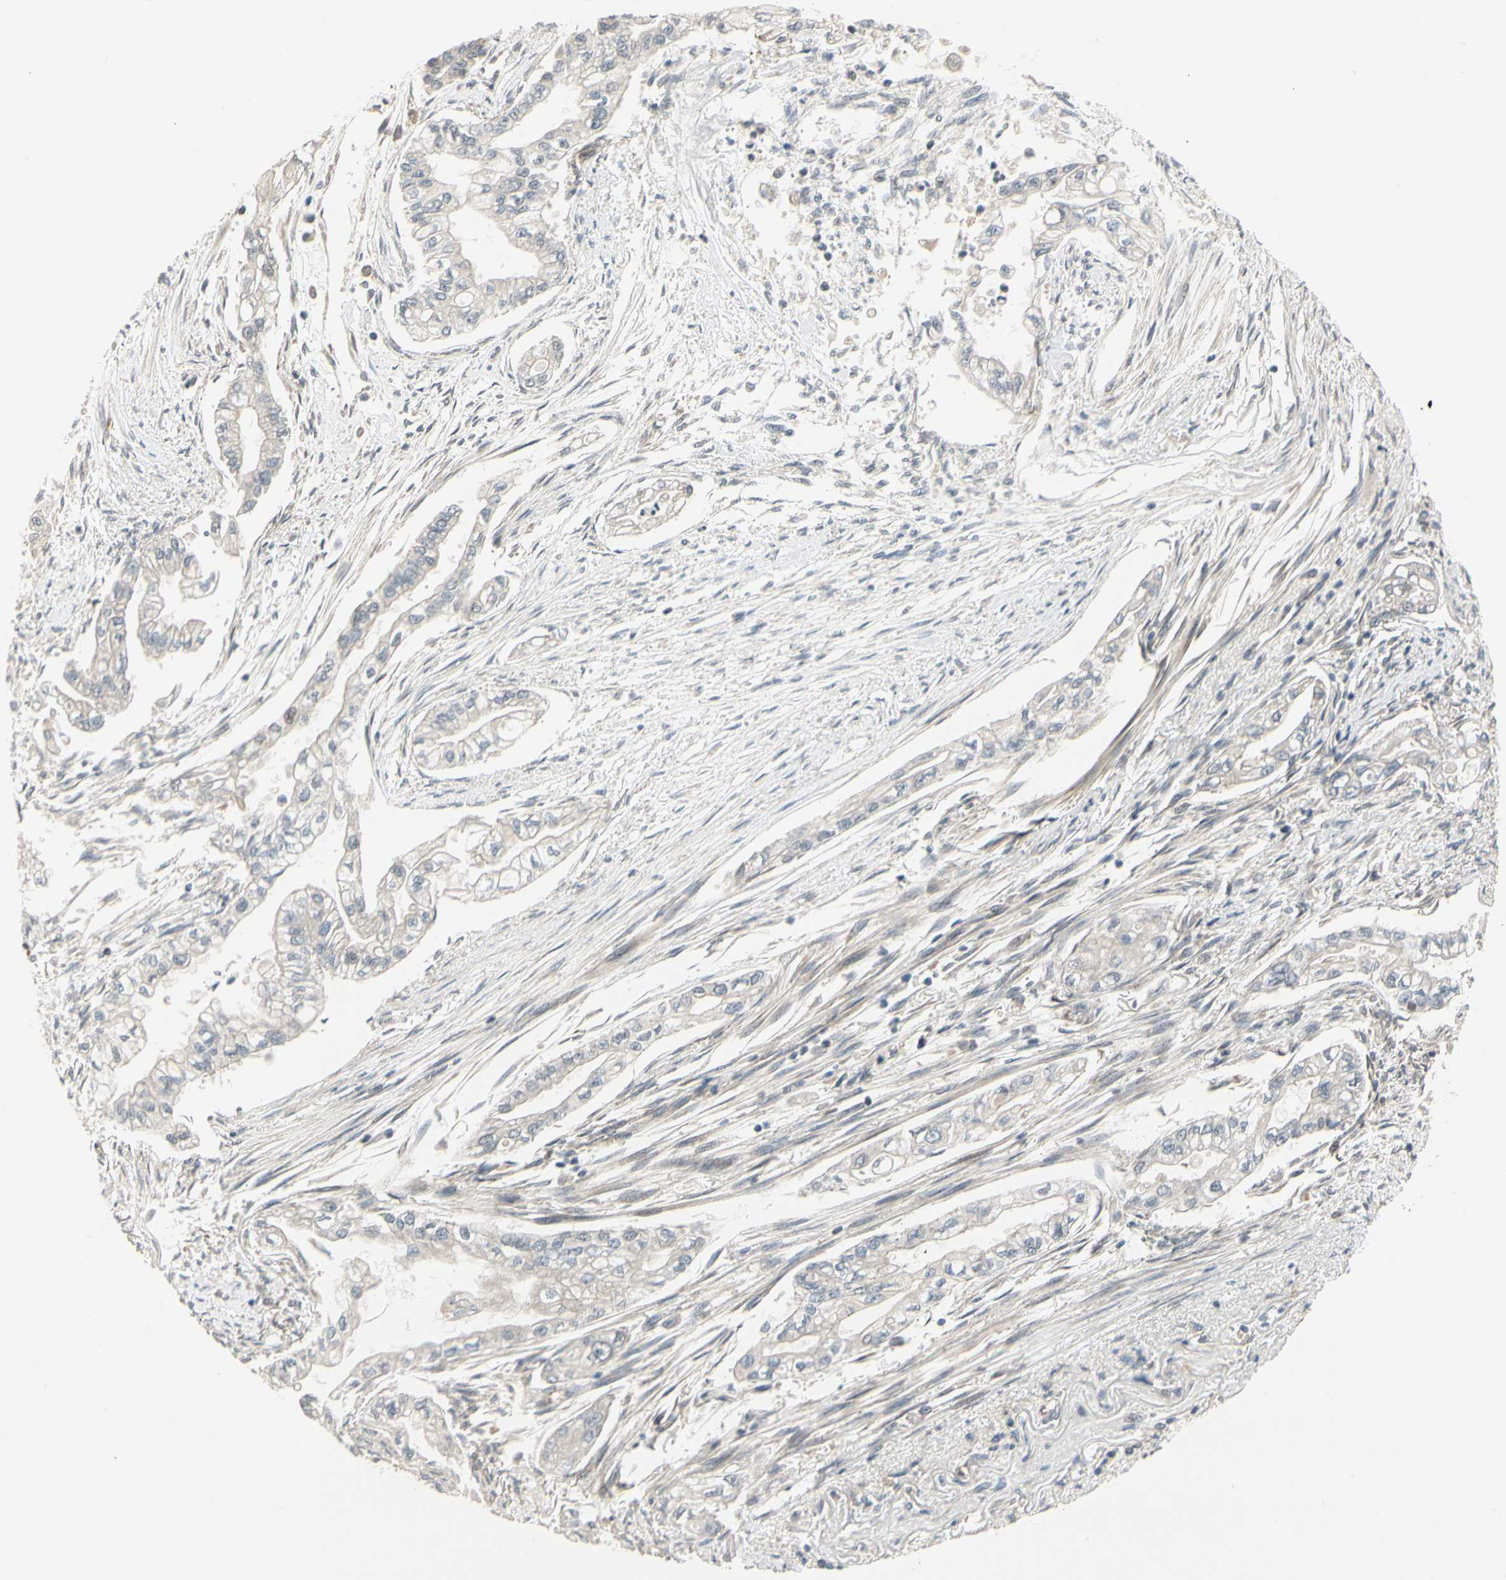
{"staining": {"intensity": "weak", "quantity": "<25%", "location": "cytoplasmic/membranous"}, "tissue": "pancreatic cancer", "cell_type": "Tumor cells", "image_type": "cancer", "snomed": [{"axis": "morphology", "description": "Normal tissue, NOS"}, {"axis": "topography", "description": "Pancreas"}], "caption": "The immunohistochemistry image has no significant positivity in tumor cells of pancreatic cancer tissue.", "gene": "SVBP", "patient": {"sex": "male", "age": 42}}